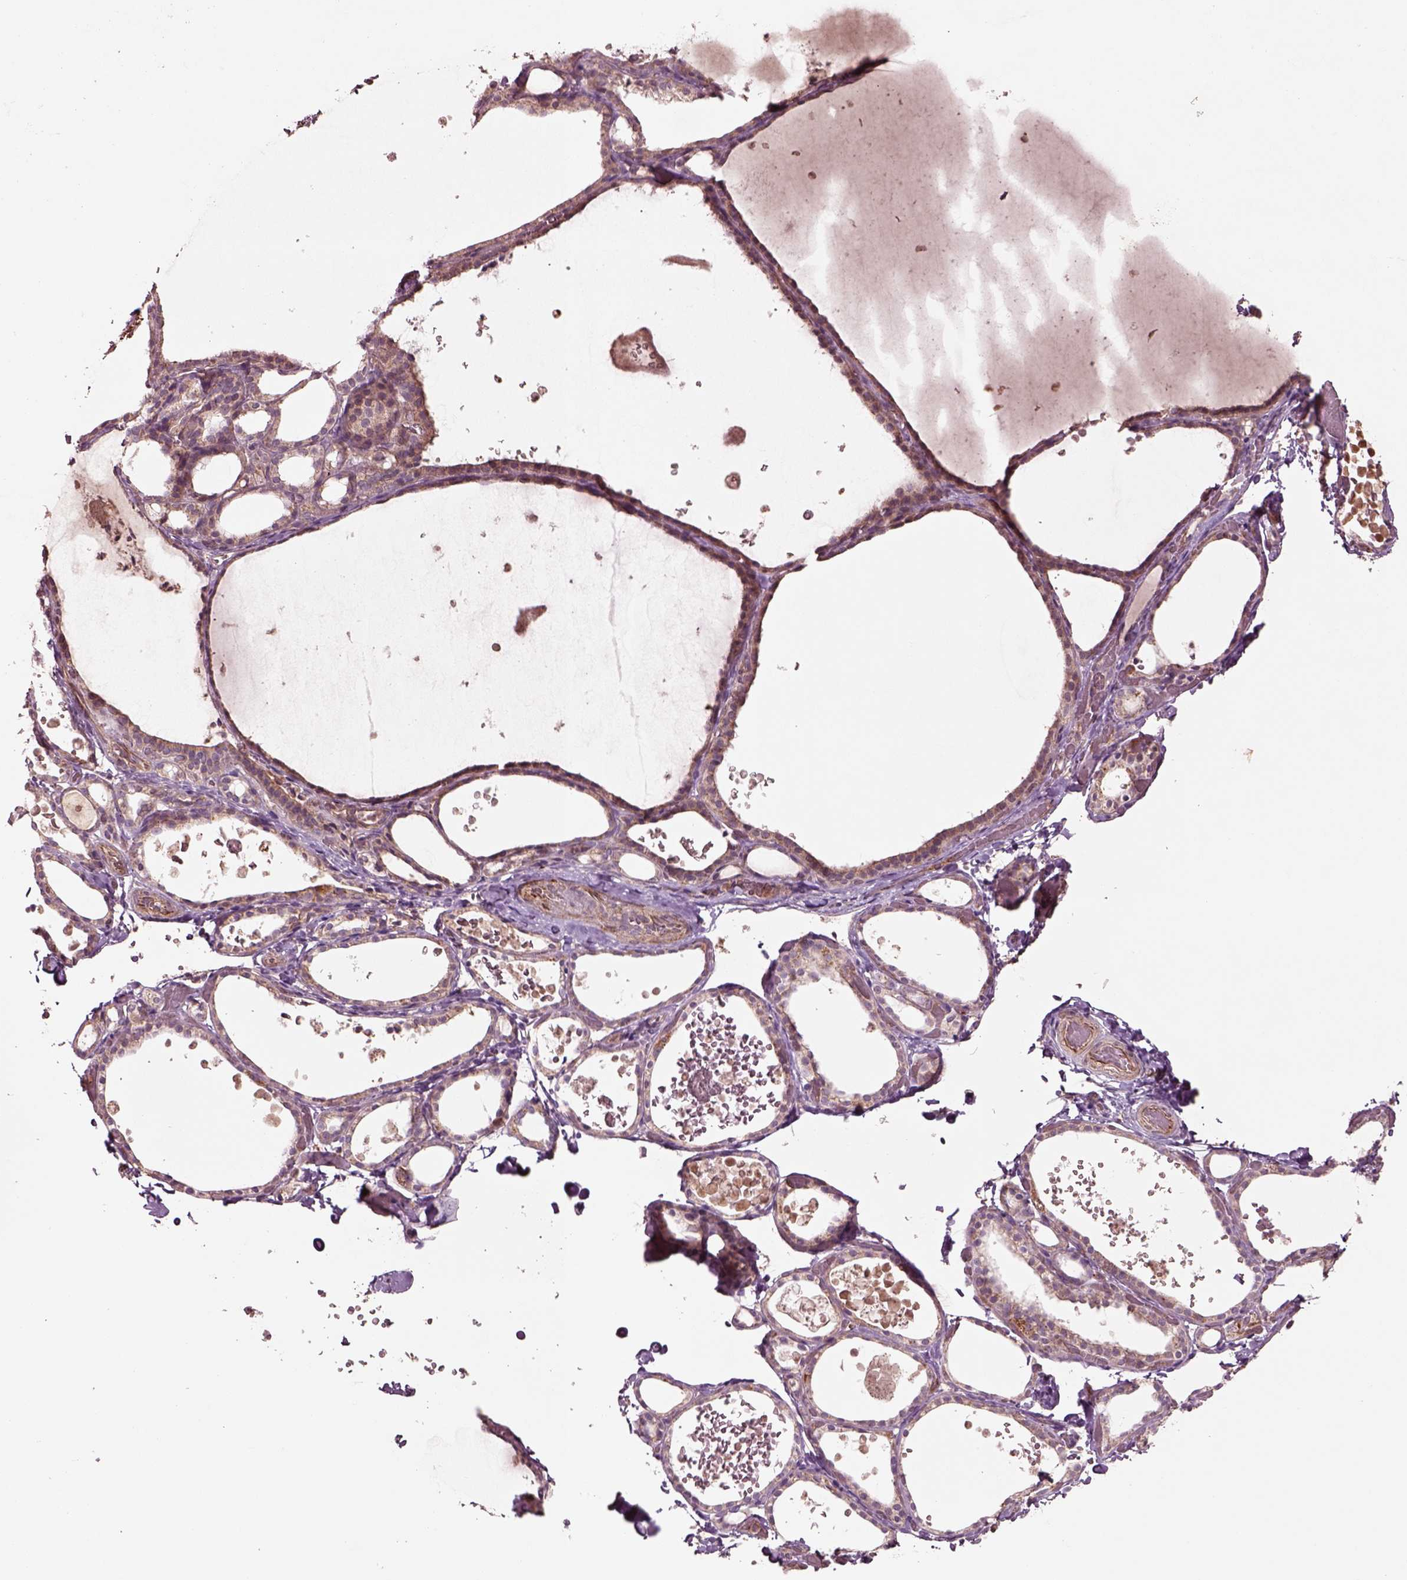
{"staining": {"intensity": "weak", "quantity": ">75%", "location": "cytoplasmic/membranous"}, "tissue": "thyroid gland", "cell_type": "Glandular cells", "image_type": "normal", "snomed": [{"axis": "morphology", "description": "Normal tissue, NOS"}, {"axis": "topography", "description": "Thyroid gland"}], "caption": "Immunohistochemical staining of normal thyroid gland shows low levels of weak cytoplasmic/membranous expression in about >75% of glandular cells. The staining was performed using DAB (3,3'-diaminobenzidine), with brown indicating positive protein expression. Nuclei are stained blue with hematoxylin.", "gene": "SLC25A31", "patient": {"sex": "female", "age": 56}}